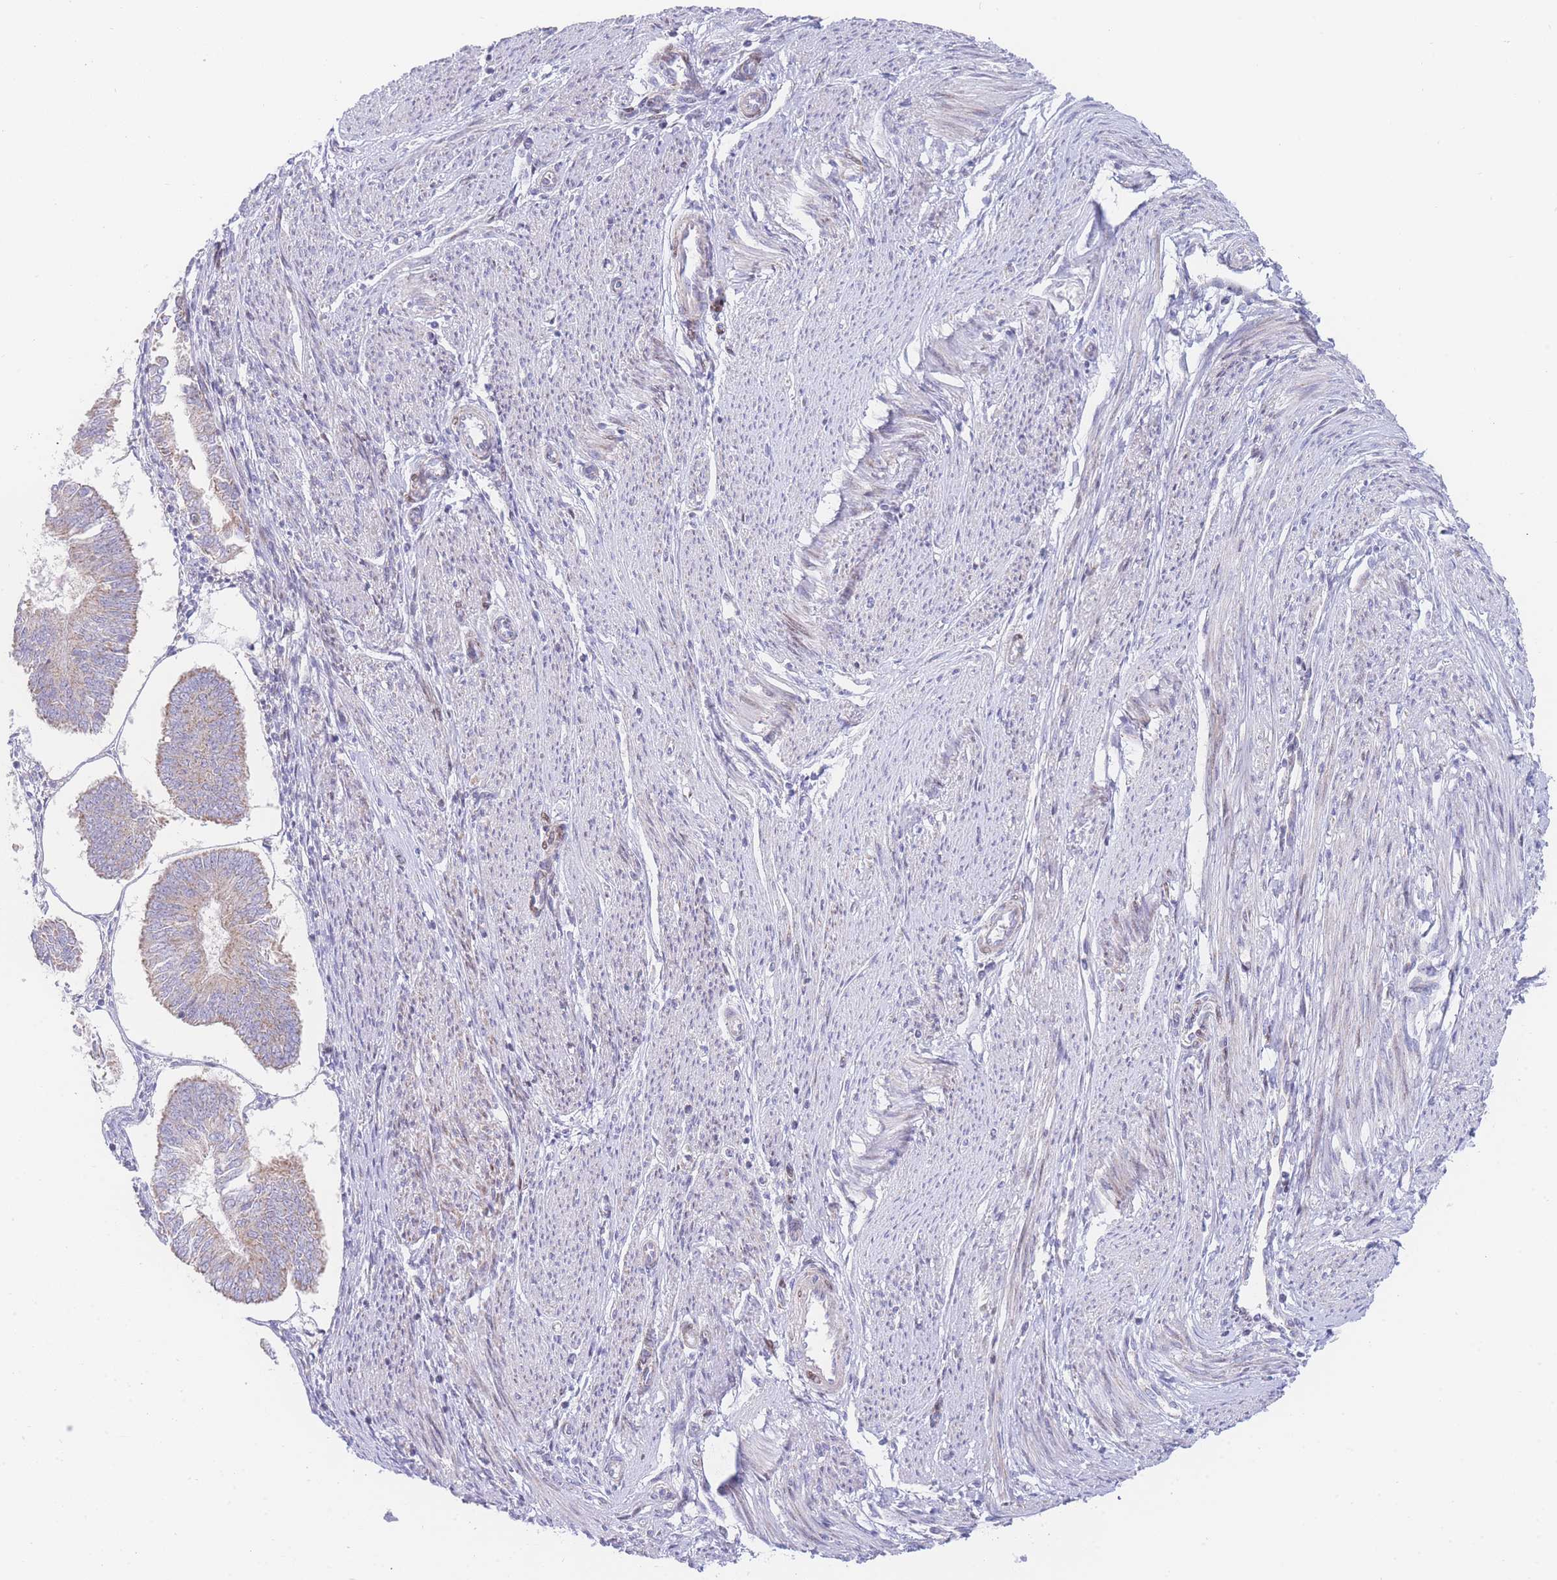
{"staining": {"intensity": "weak", "quantity": "25%-75%", "location": "cytoplasmic/membranous"}, "tissue": "endometrial cancer", "cell_type": "Tumor cells", "image_type": "cancer", "snomed": [{"axis": "morphology", "description": "Adenocarcinoma, NOS"}, {"axis": "topography", "description": "Endometrium"}], "caption": "Endometrial cancer stained for a protein (brown) shows weak cytoplasmic/membranous positive positivity in about 25%-75% of tumor cells.", "gene": "GPAM", "patient": {"sex": "female", "age": 58}}